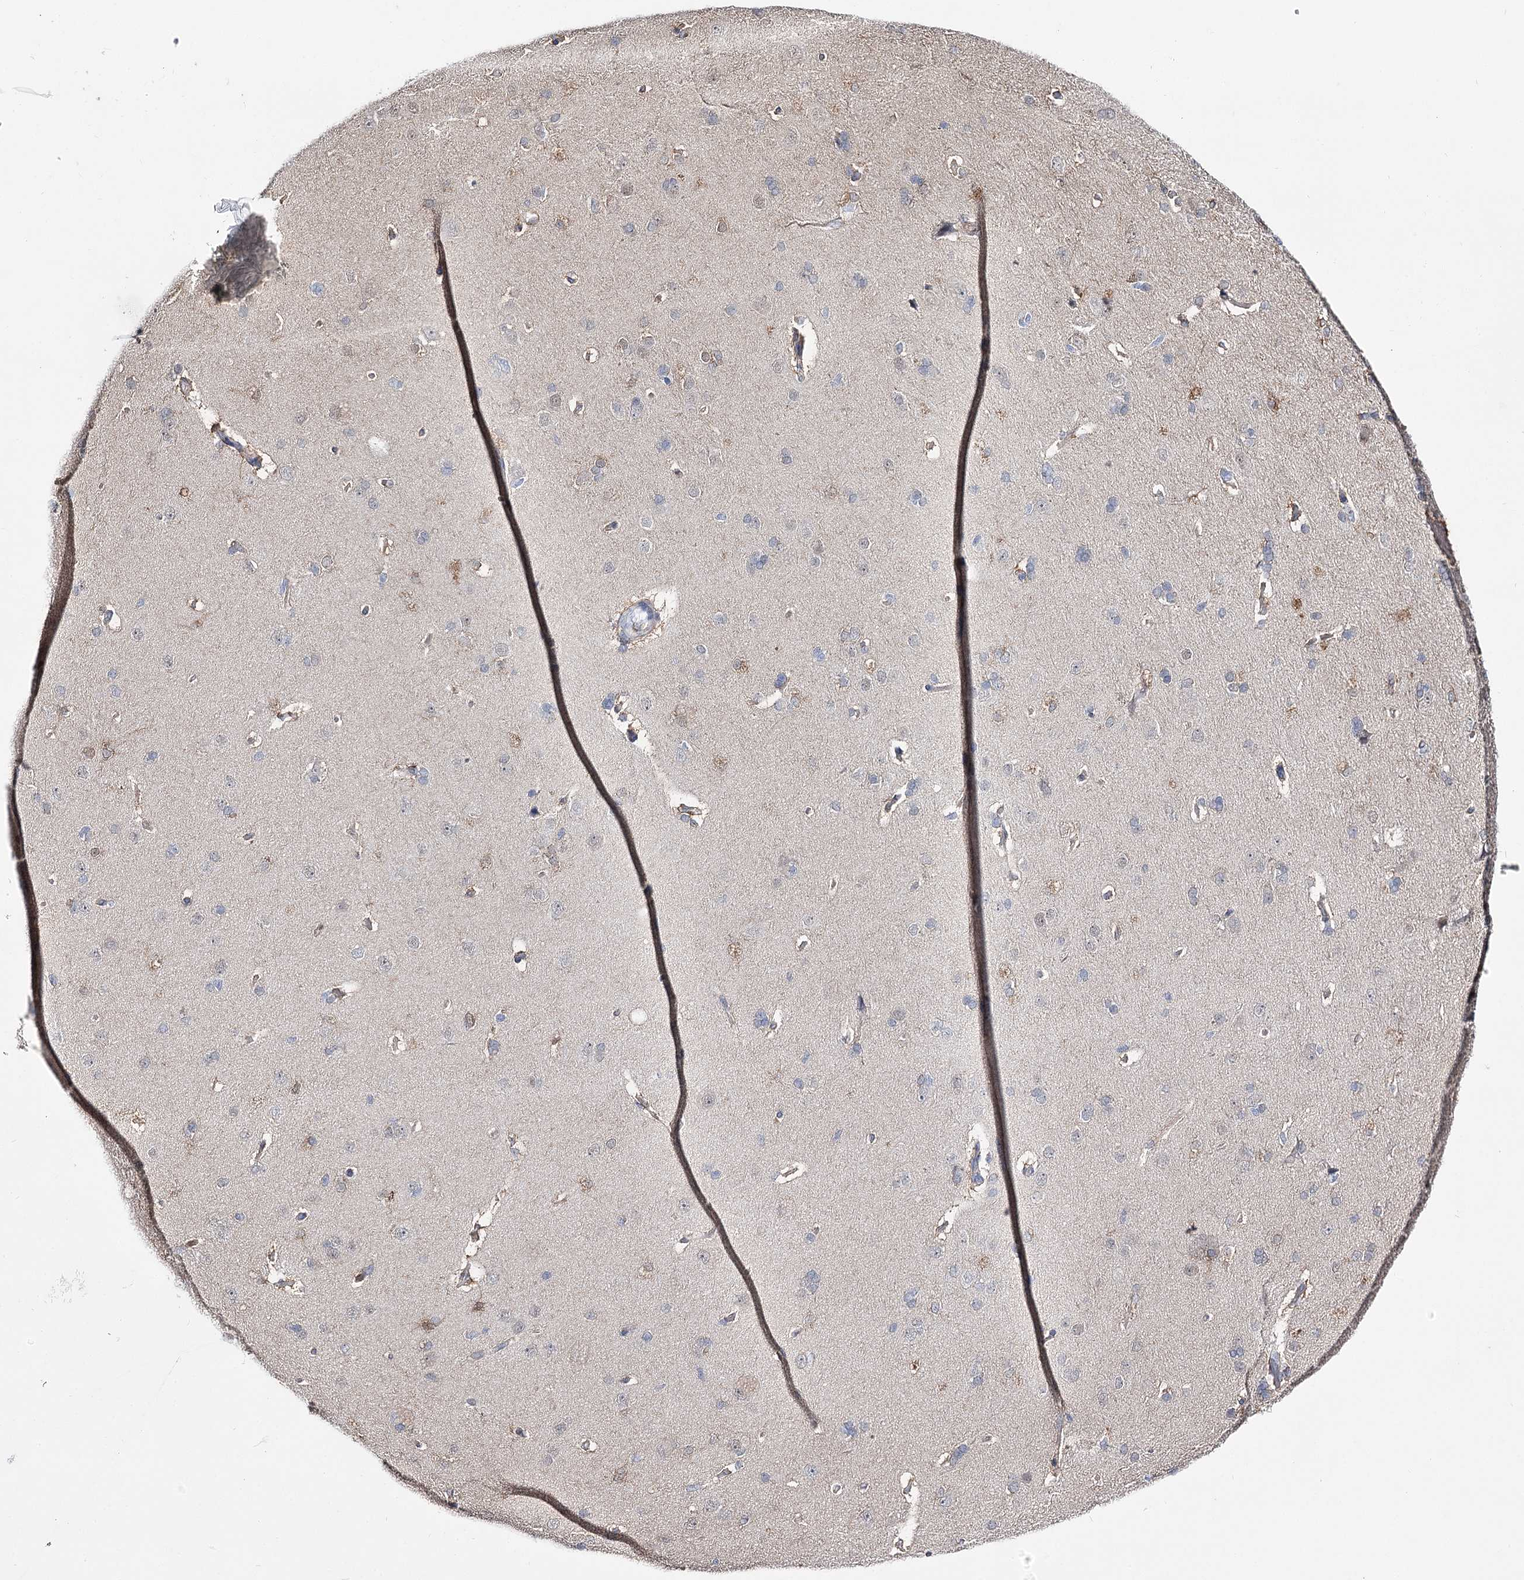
{"staining": {"intensity": "weak", "quantity": "25%-75%", "location": "cytoplasmic/membranous"}, "tissue": "cerebral cortex", "cell_type": "Endothelial cells", "image_type": "normal", "snomed": [{"axis": "morphology", "description": "Normal tissue, NOS"}, {"axis": "topography", "description": "Cerebral cortex"}], "caption": "Immunohistochemical staining of benign cerebral cortex exhibits weak cytoplasmic/membranous protein positivity in about 25%-75% of endothelial cells. (IHC, brightfield microscopy, high magnification).", "gene": "UGP2", "patient": {"sex": "male", "age": 62}}